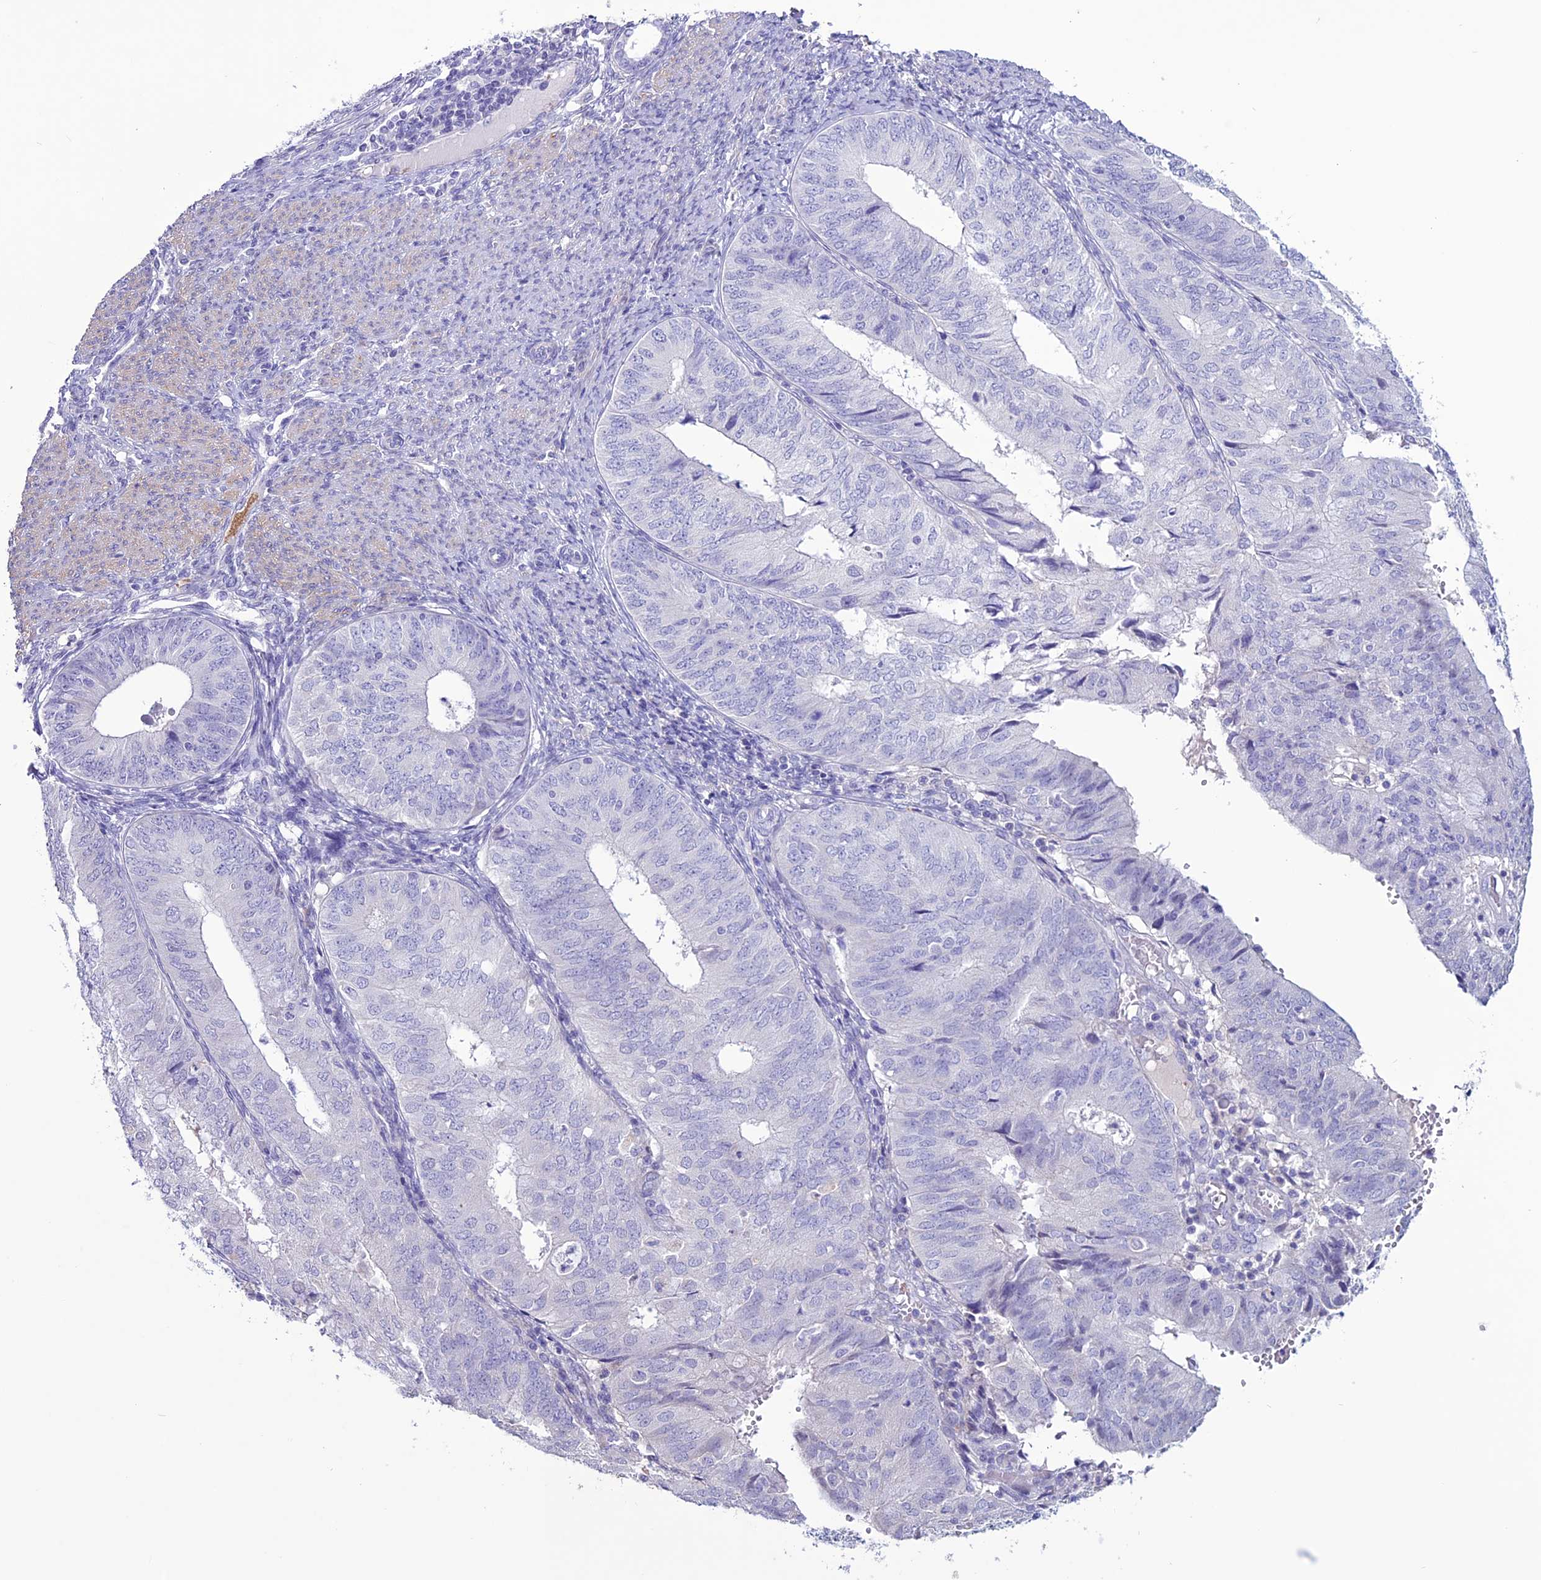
{"staining": {"intensity": "negative", "quantity": "none", "location": "none"}, "tissue": "endometrial cancer", "cell_type": "Tumor cells", "image_type": "cancer", "snomed": [{"axis": "morphology", "description": "Adenocarcinoma, NOS"}, {"axis": "topography", "description": "Endometrium"}], "caption": "Protein analysis of endometrial cancer (adenocarcinoma) reveals no significant positivity in tumor cells. (Stains: DAB immunohistochemistry (IHC) with hematoxylin counter stain, Microscopy: brightfield microscopy at high magnification).", "gene": "CLEC2L", "patient": {"sex": "female", "age": 68}}